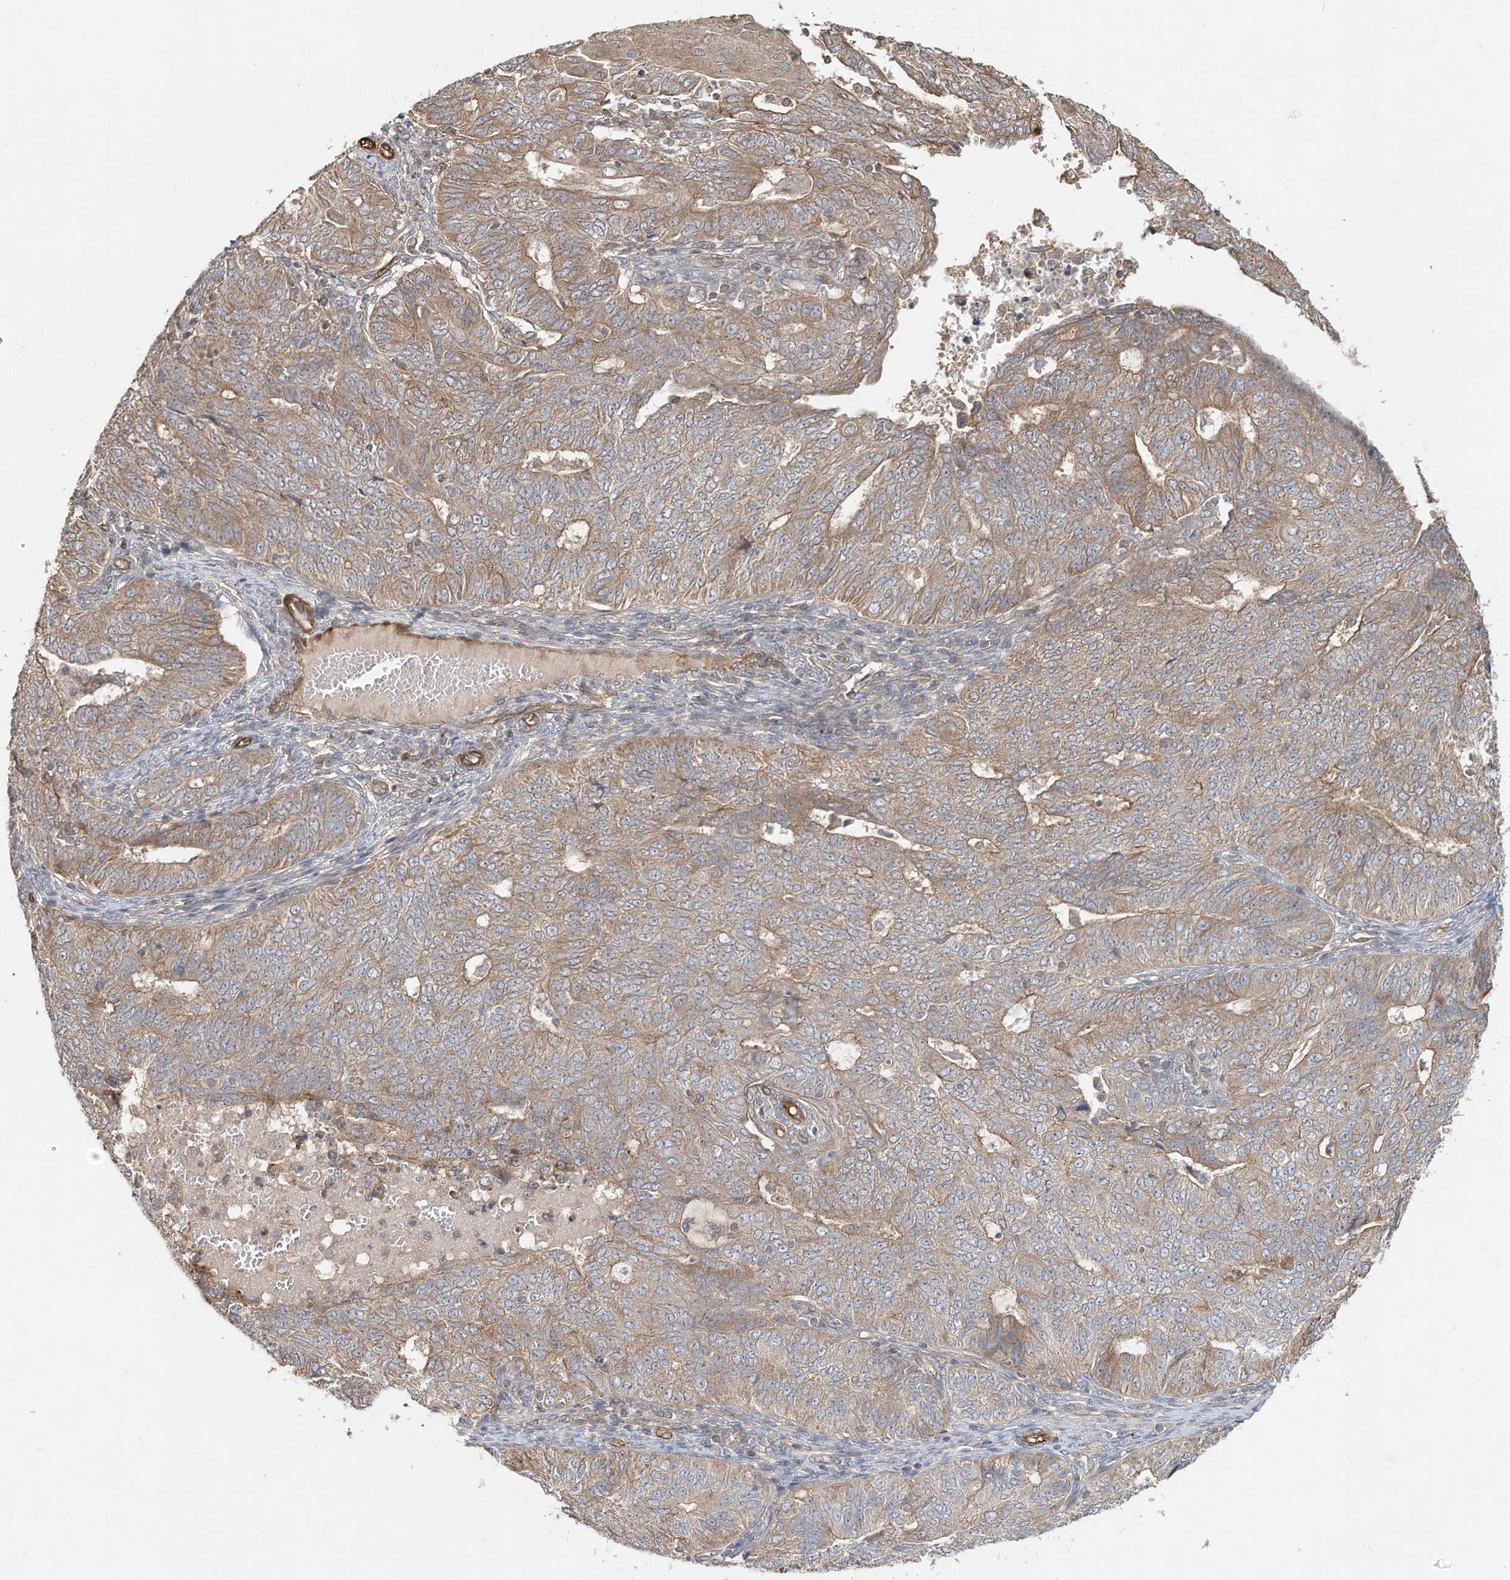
{"staining": {"intensity": "moderate", "quantity": ">75%", "location": "cytoplasmic/membranous"}, "tissue": "endometrial cancer", "cell_type": "Tumor cells", "image_type": "cancer", "snomed": [{"axis": "morphology", "description": "Adenocarcinoma, NOS"}, {"axis": "topography", "description": "Endometrium"}], "caption": "A medium amount of moderate cytoplasmic/membranous positivity is seen in approximately >75% of tumor cells in endometrial cancer (adenocarcinoma) tissue. The staining is performed using DAB brown chromogen to label protein expression. The nuclei are counter-stained blue using hematoxylin.", "gene": "HTR5A", "patient": {"sex": "female", "age": 32}}